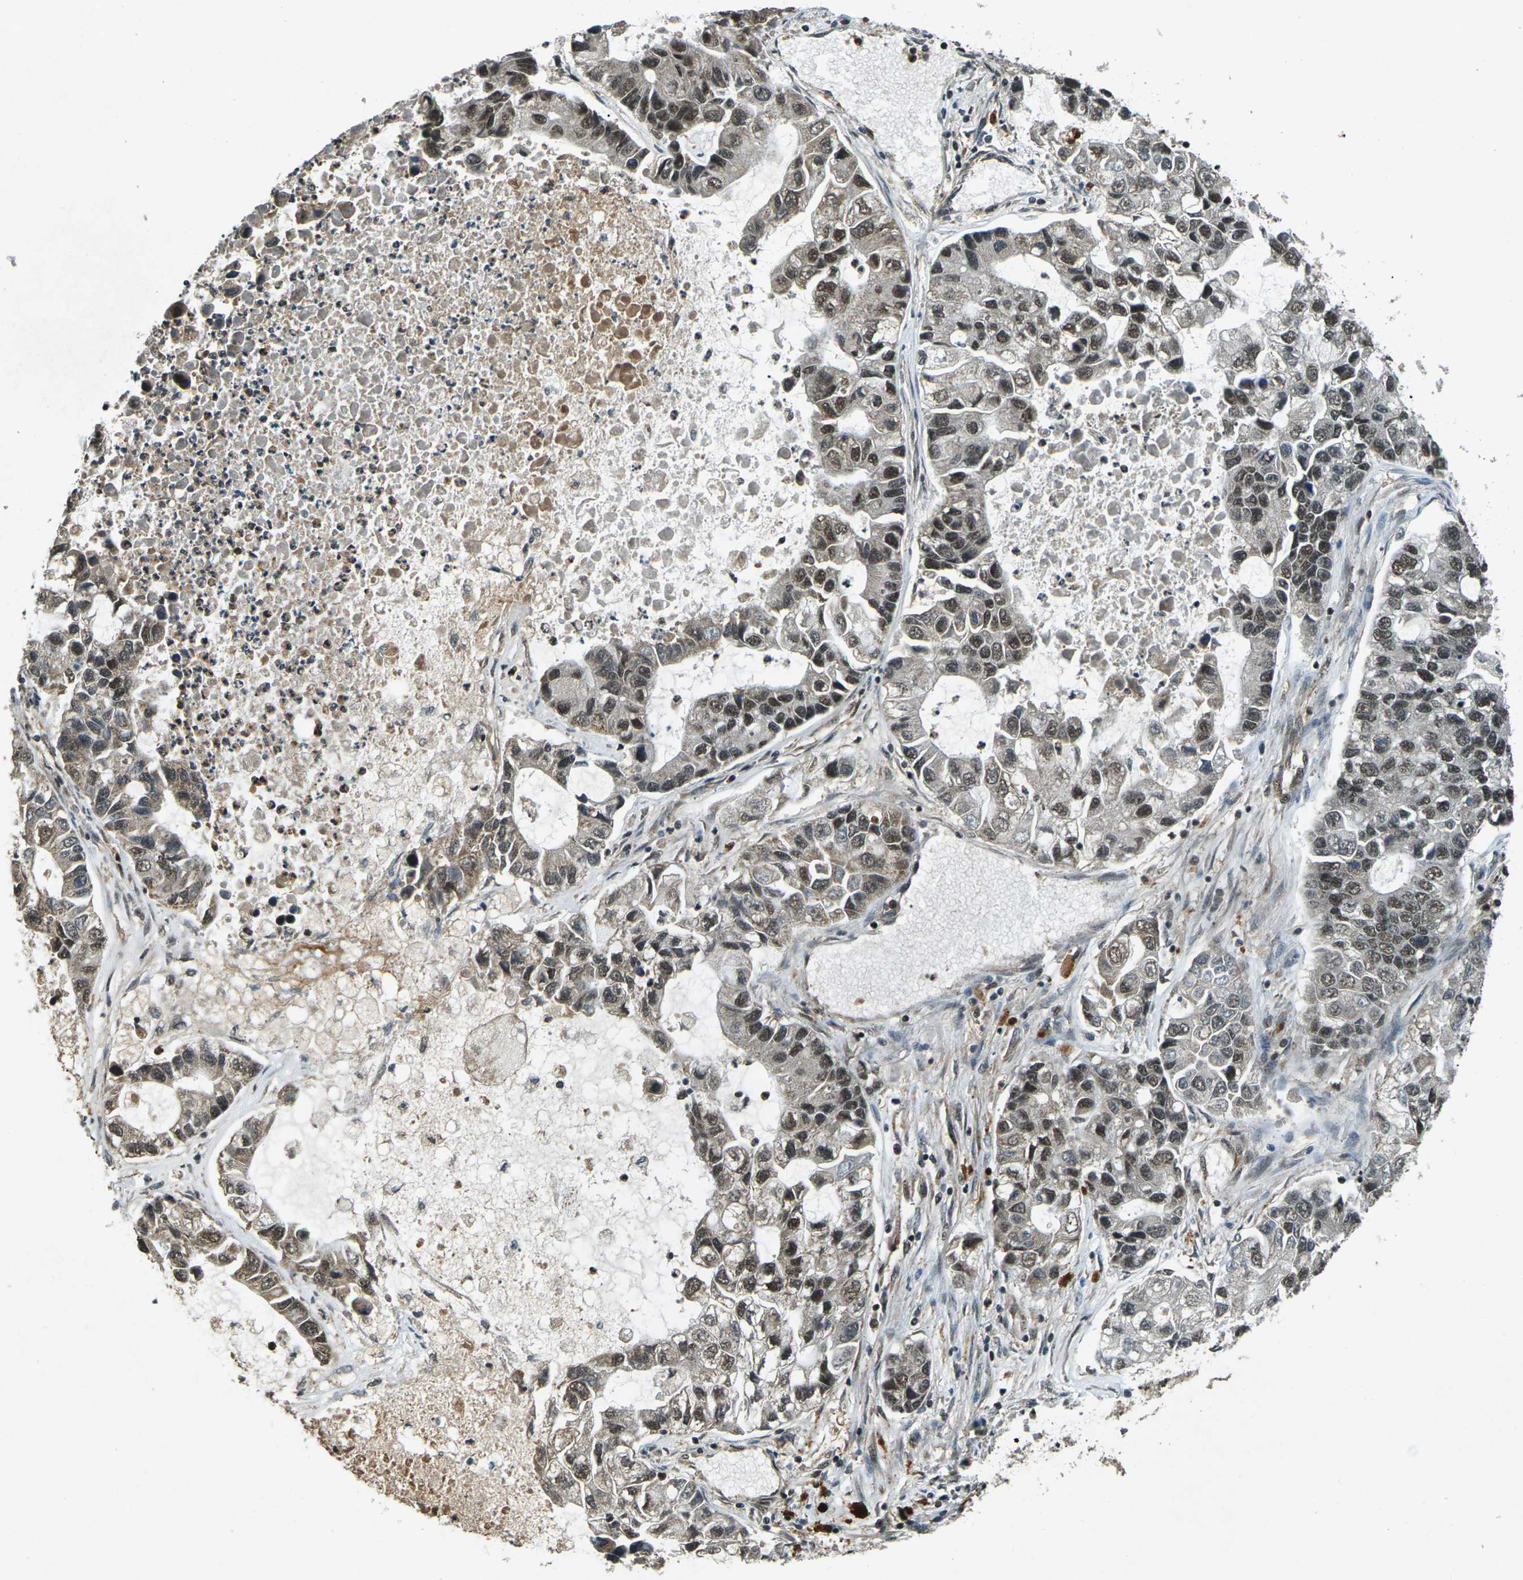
{"staining": {"intensity": "moderate", "quantity": ">75%", "location": "nuclear"}, "tissue": "lung cancer", "cell_type": "Tumor cells", "image_type": "cancer", "snomed": [{"axis": "morphology", "description": "Adenocarcinoma, NOS"}, {"axis": "topography", "description": "Lung"}], "caption": "The immunohistochemical stain labels moderate nuclear staining in tumor cells of lung cancer (adenocarcinoma) tissue.", "gene": "NR4A2", "patient": {"sex": "female", "age": 51}}